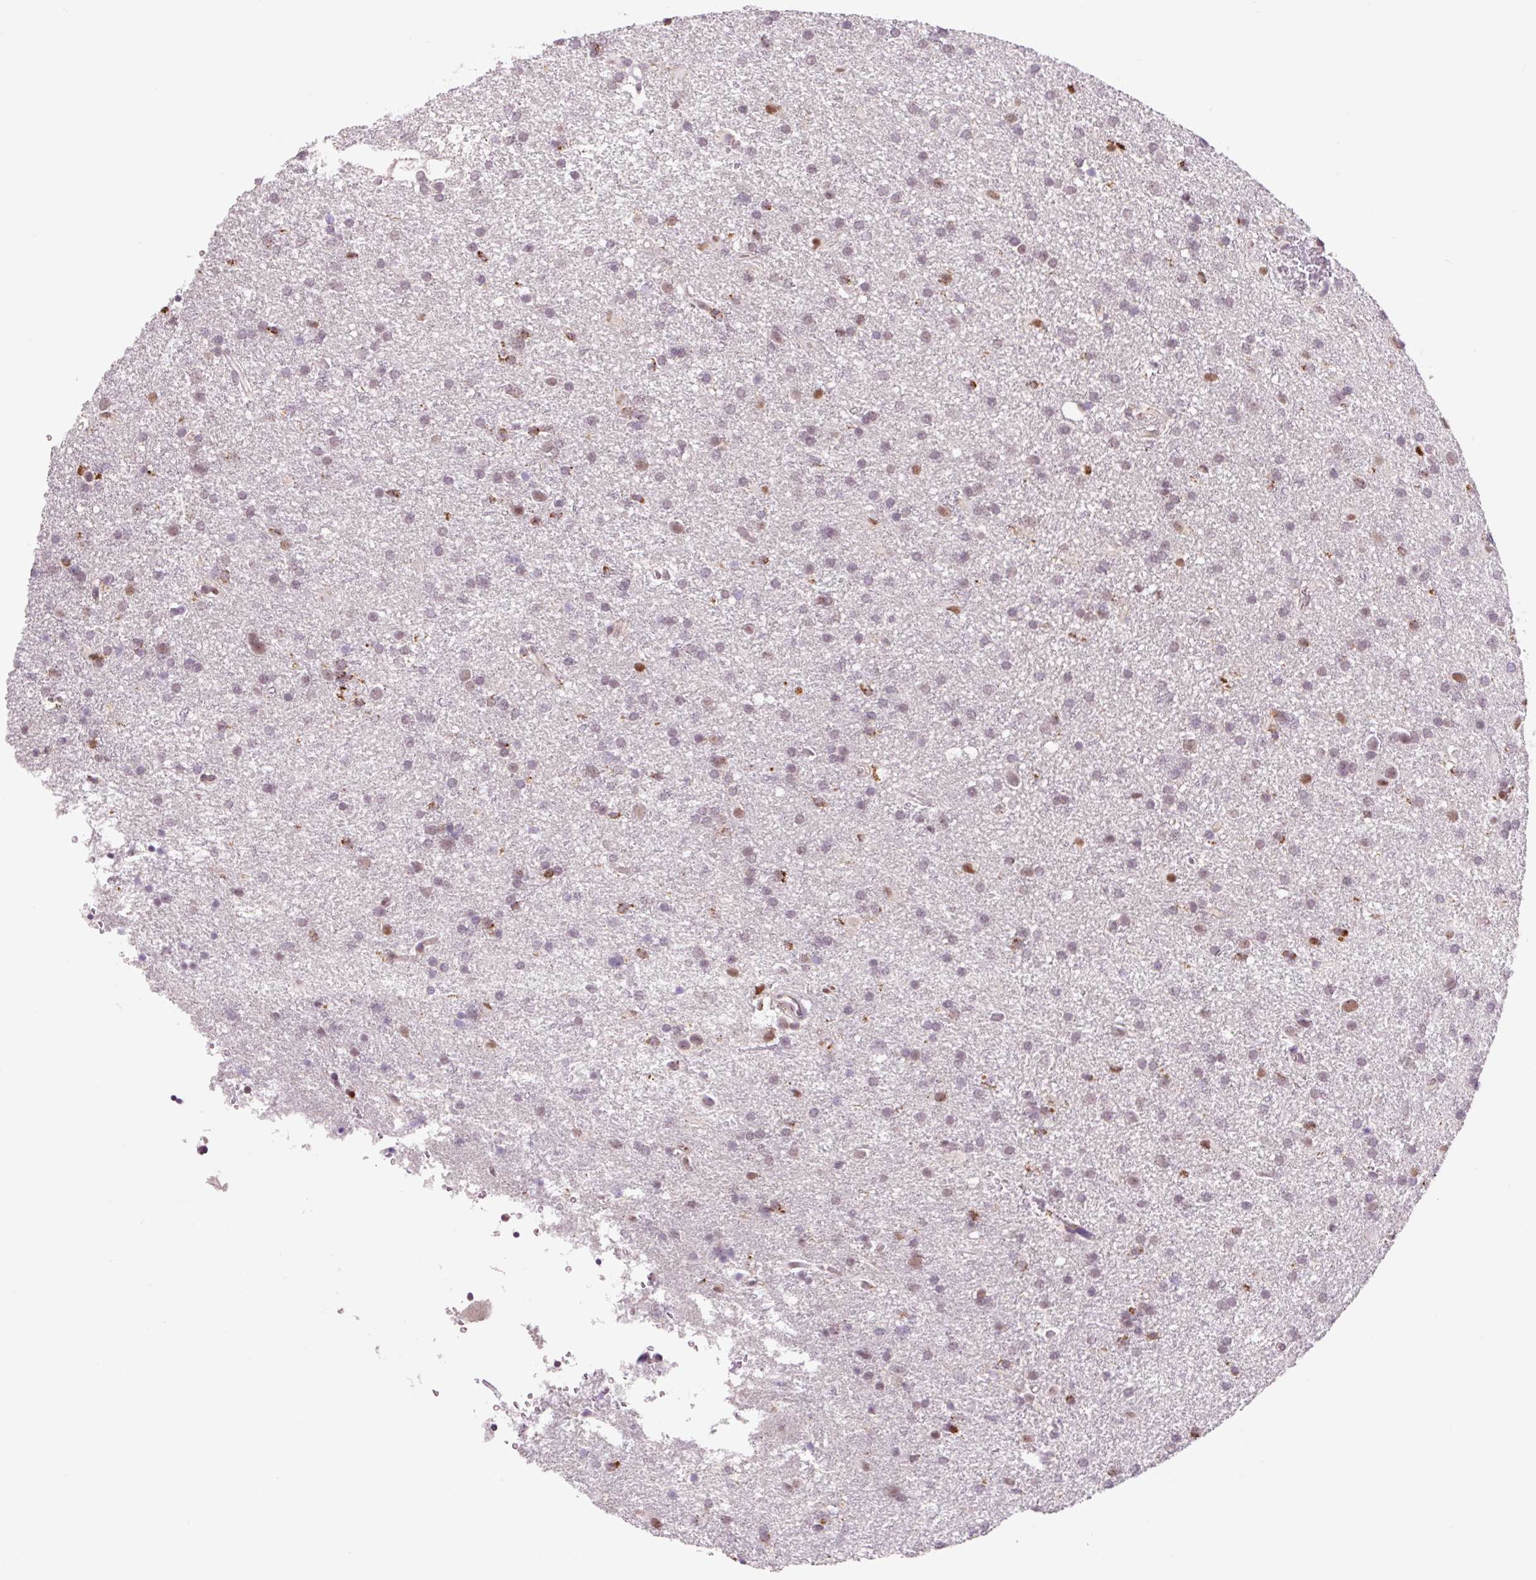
{"staining": {"intensity": "weak", "quantity": "<25%", "location": "nuclear"}, "tissue": "glioma", "cell_type": "Tumor cells", "image_type": "cancer", "snomed": [{"axis": "morphology", "description": "Glioma, malignant, Low grade"}, {"axis": "topography", "description": "Brain"}], "caption": "Malignant glioma (low-grade) was stained to show a protein in brown. There is no significant expression in tumor cells.", "gene": "PCK2", "patient": {"sex": "female", "age": 32}}